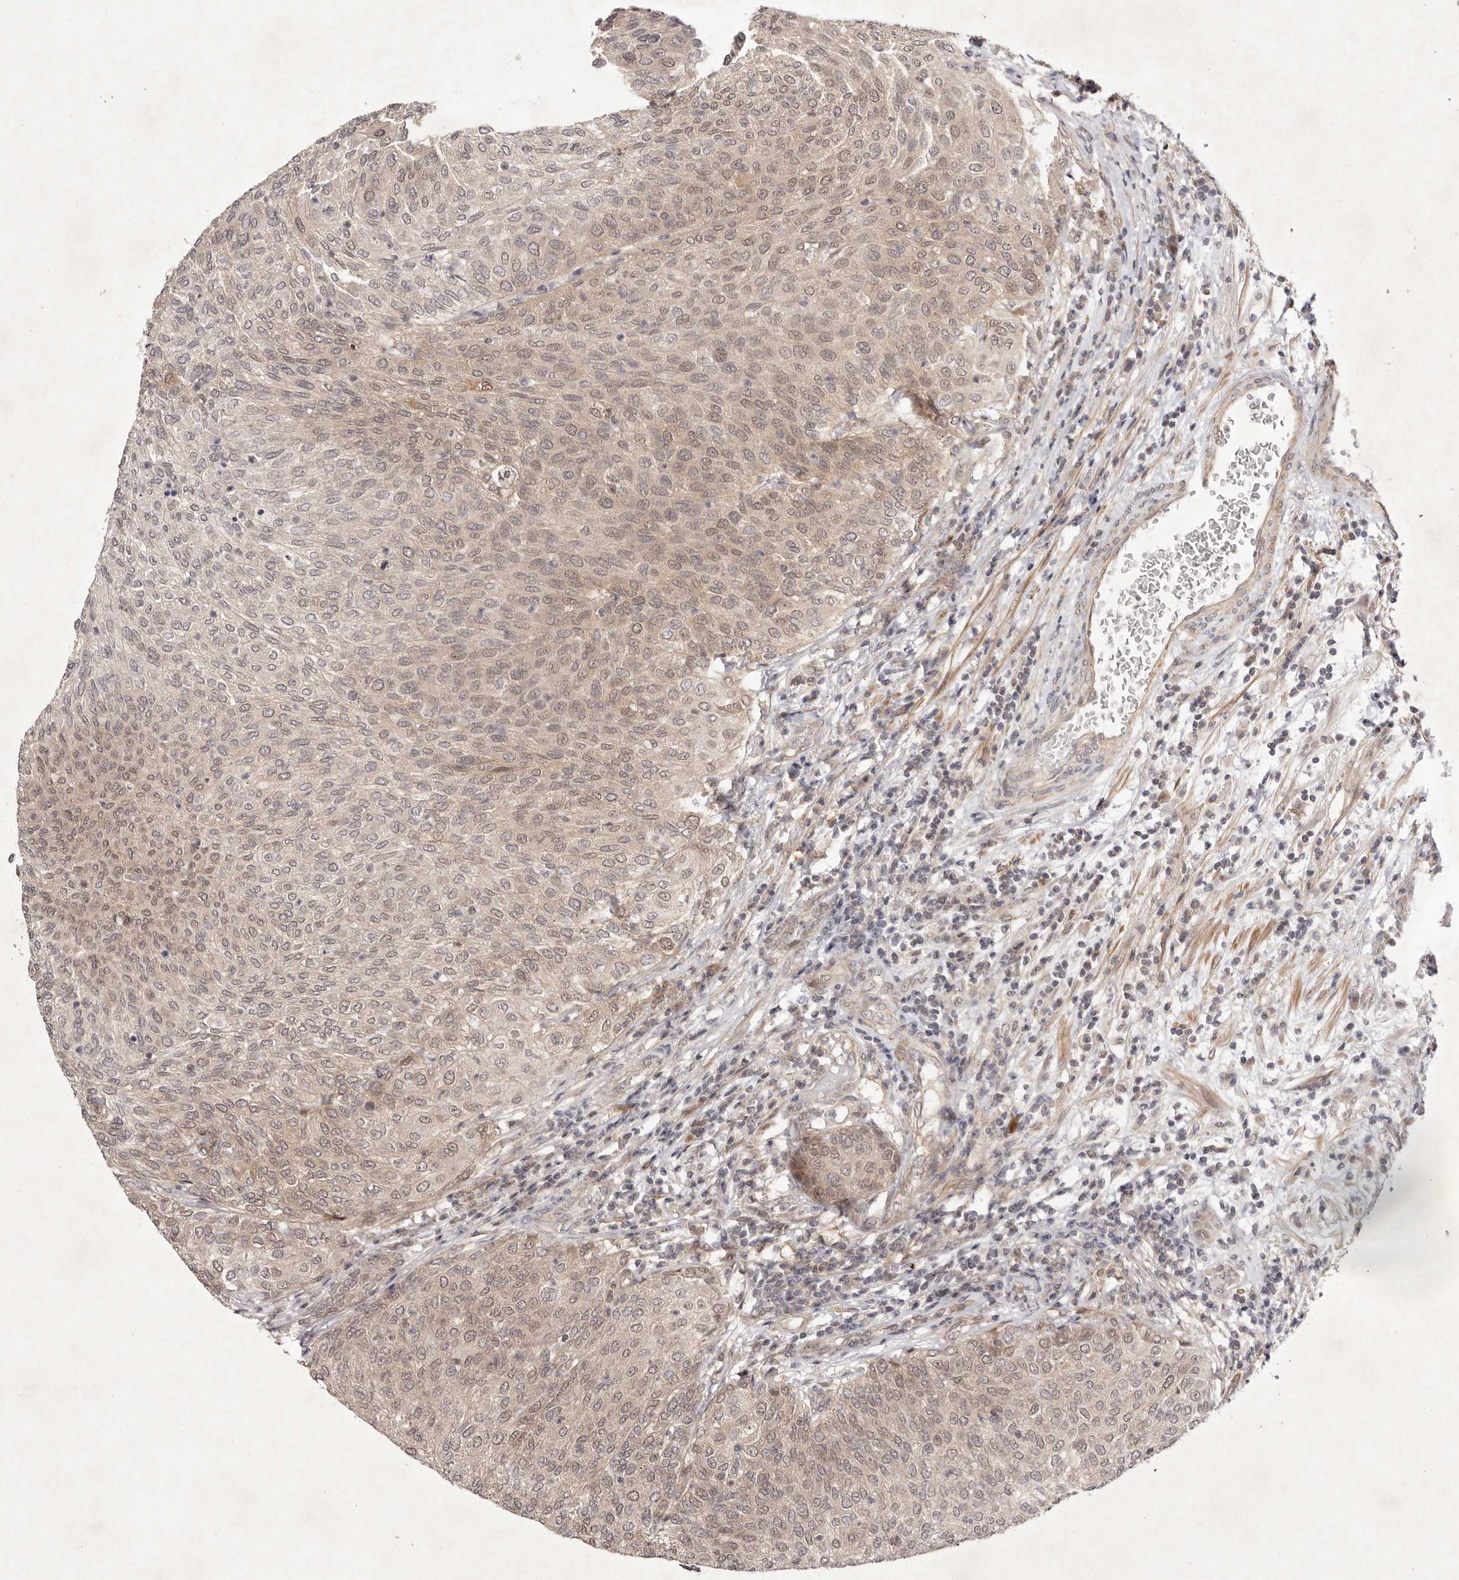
{"staining": {"intensity": "weak", "quantity": ">75%", "location": "cytoplasmic/membranous,nuclear"}, "tissue": "urothelial cancer", "cell_type": "Tumor cells", "image_type": "cancer", "snomed": [{"axis": "morphology", "description": "Urothelial carcinoma, Low grade"}, {"axis": "topography", "description": "Urinary bladder"}], "caption": "Protein expression analysis of urothelial cancer displays weak cytoplasmic/membranous and nuclear positivity in approximately >75% of tumor cells.", "gene": "BUD31", "patient": {"sex": "female", "age": 79}}